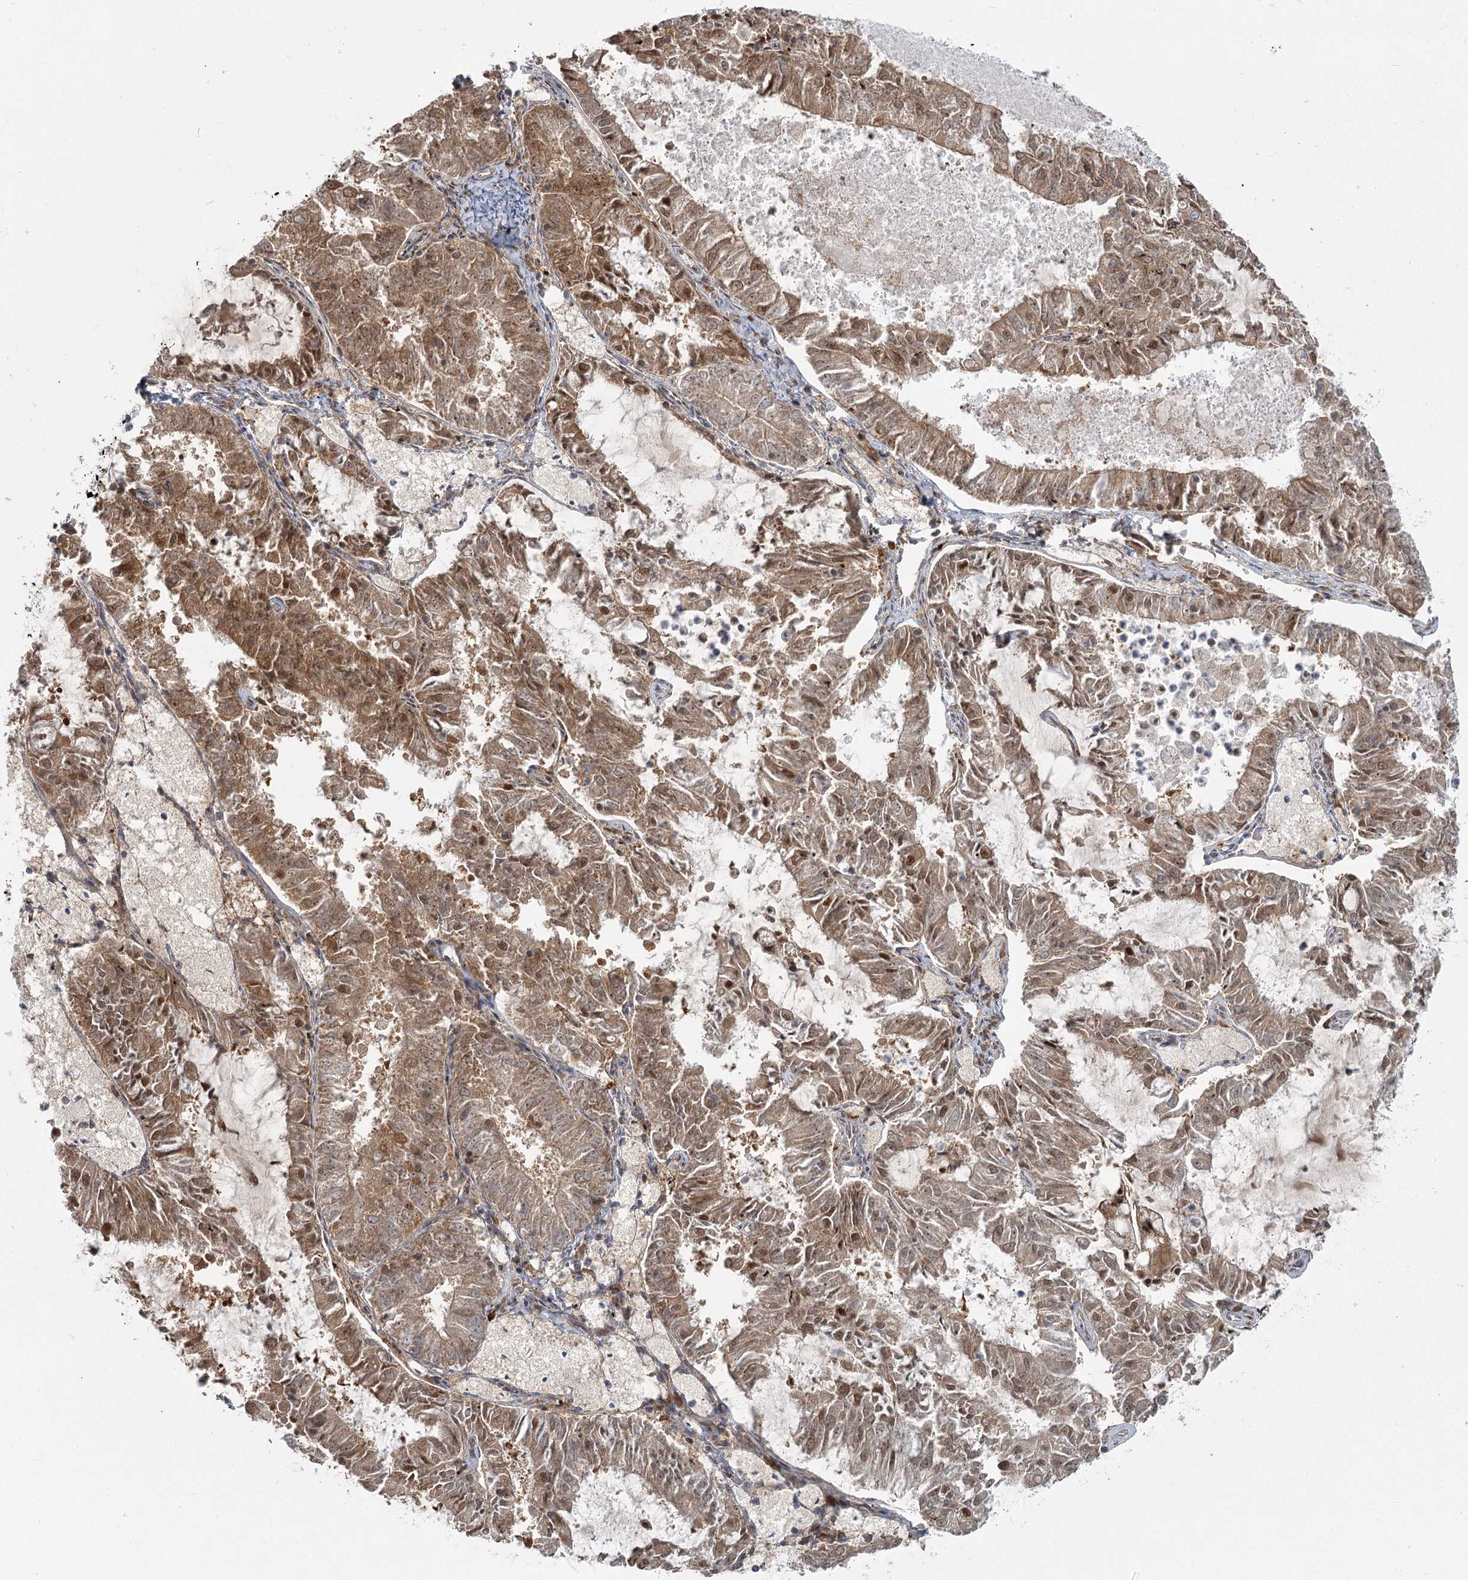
{"staining": {"intensity": "moderate", "quantity": ">75%", "location": "cytoplasmic/membranous,nuclear"}, "tissue": "endometrial cancer", "cell_type": "Tumor cells", "image_type": "cancer", "snomed": [{"axis": "morphology", "description": "Adenocarcinoma, NOS"}, {"axis": "topography", "description": "Endometrium"}], "caption": "This micrograph demonstrates immunohistochemistry staining of adenocarcinoma (endometrial), with medium moderate cytoplasmic/membranous and nuclear expression in about >75% of tumor cells.", "gene": "THNSL1", "patient": {"sex": "female", "age": 57}}